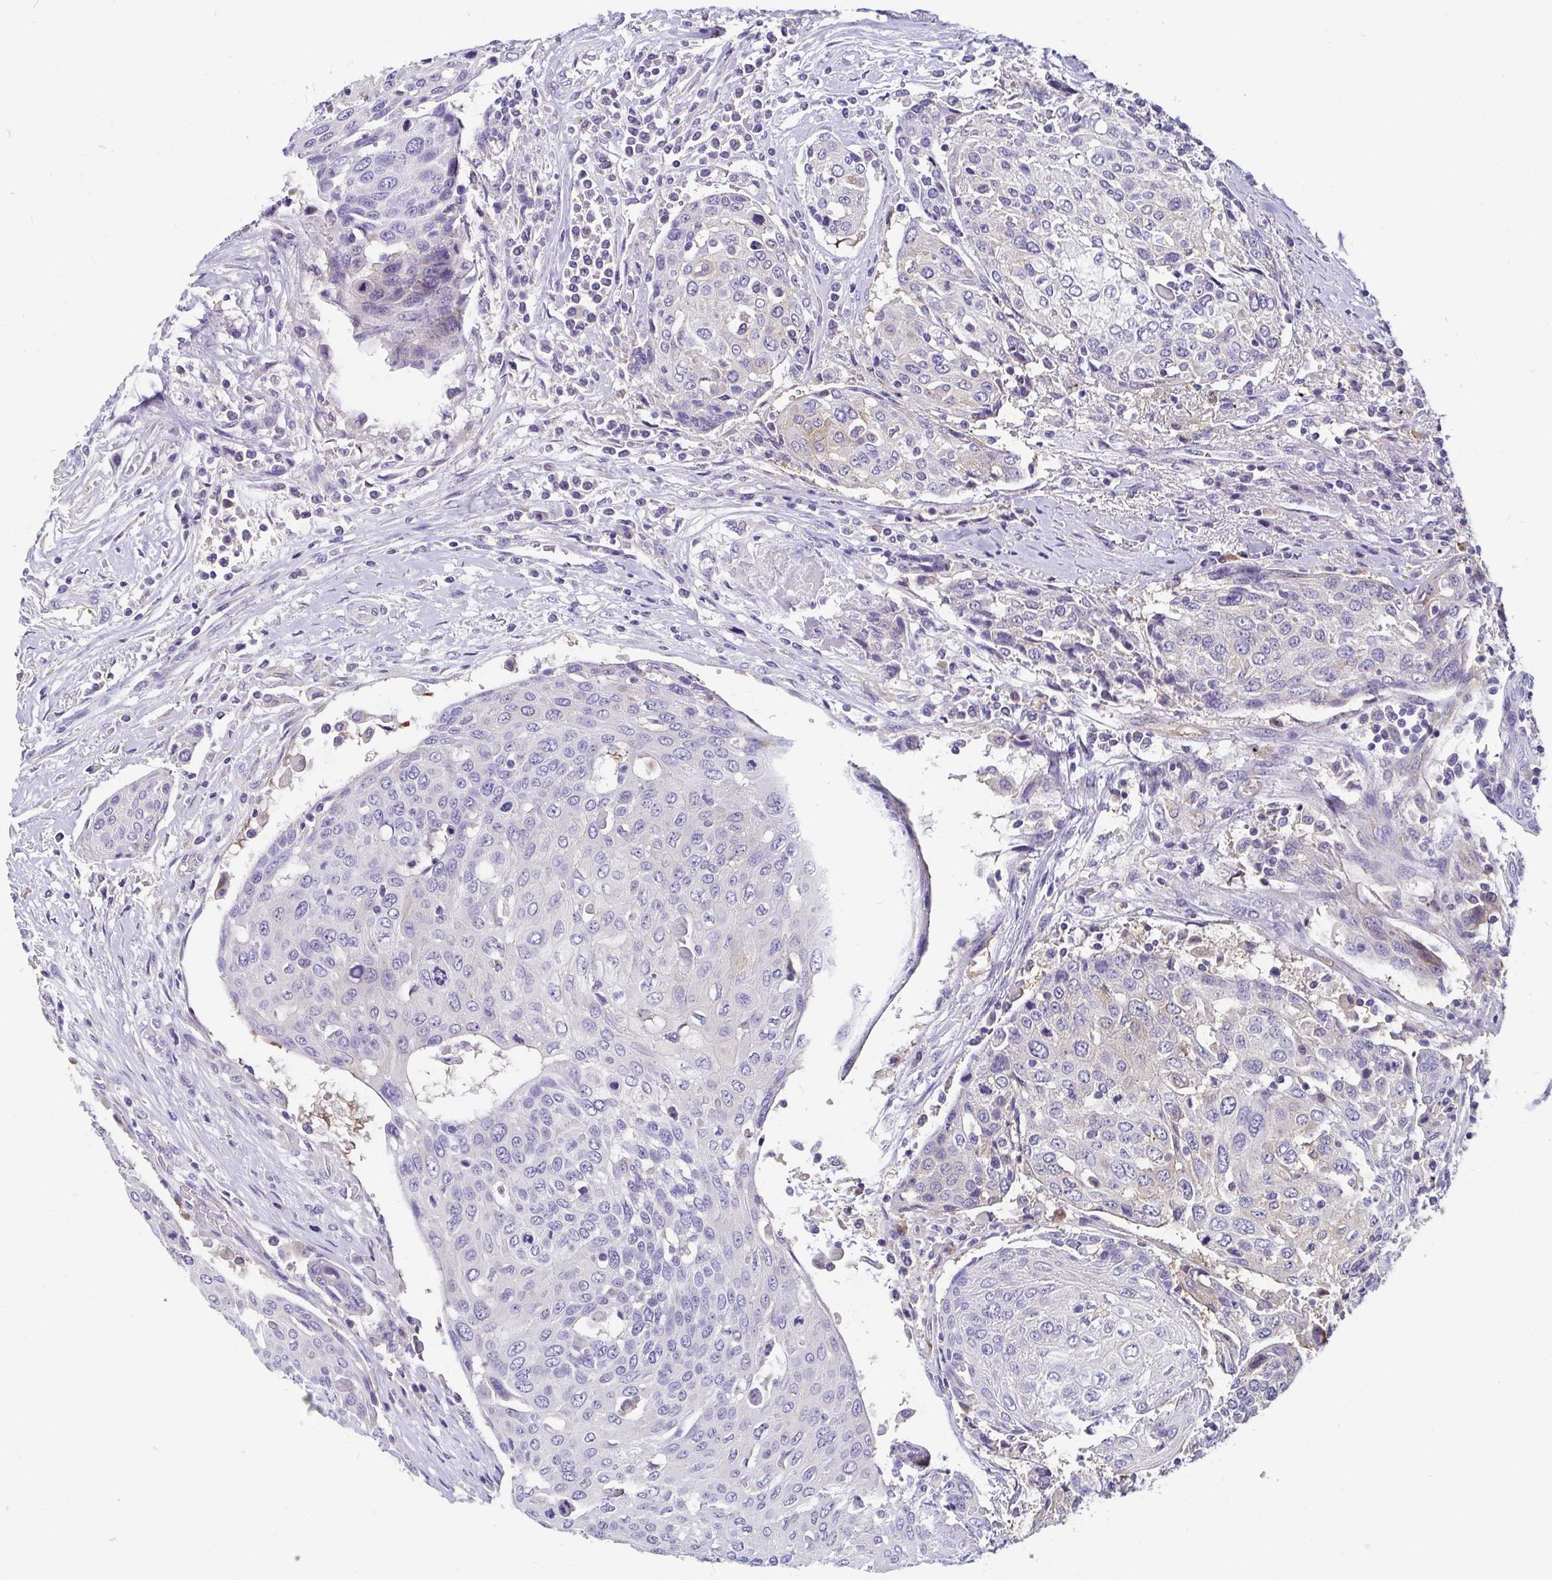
{"staining": {"intensity": "negative", "quantity": "none", "location": "none"}, "tissue": "urothelial cancer", "cell_type": "Tumor cells", "image_type": "cancer", "snomed": [{"axis": "morphology", "description": "Urothelial carcinoma, High grade"}, {"axis": "topography", "description": "Urinary bladder"}], "caption": "A histopathology image of human urothelial carcinoma (high-grade) is negative for staining in tumor cells.", "gene": "ADAMTS6", "patient": {"sex": "female", "age": 70}}